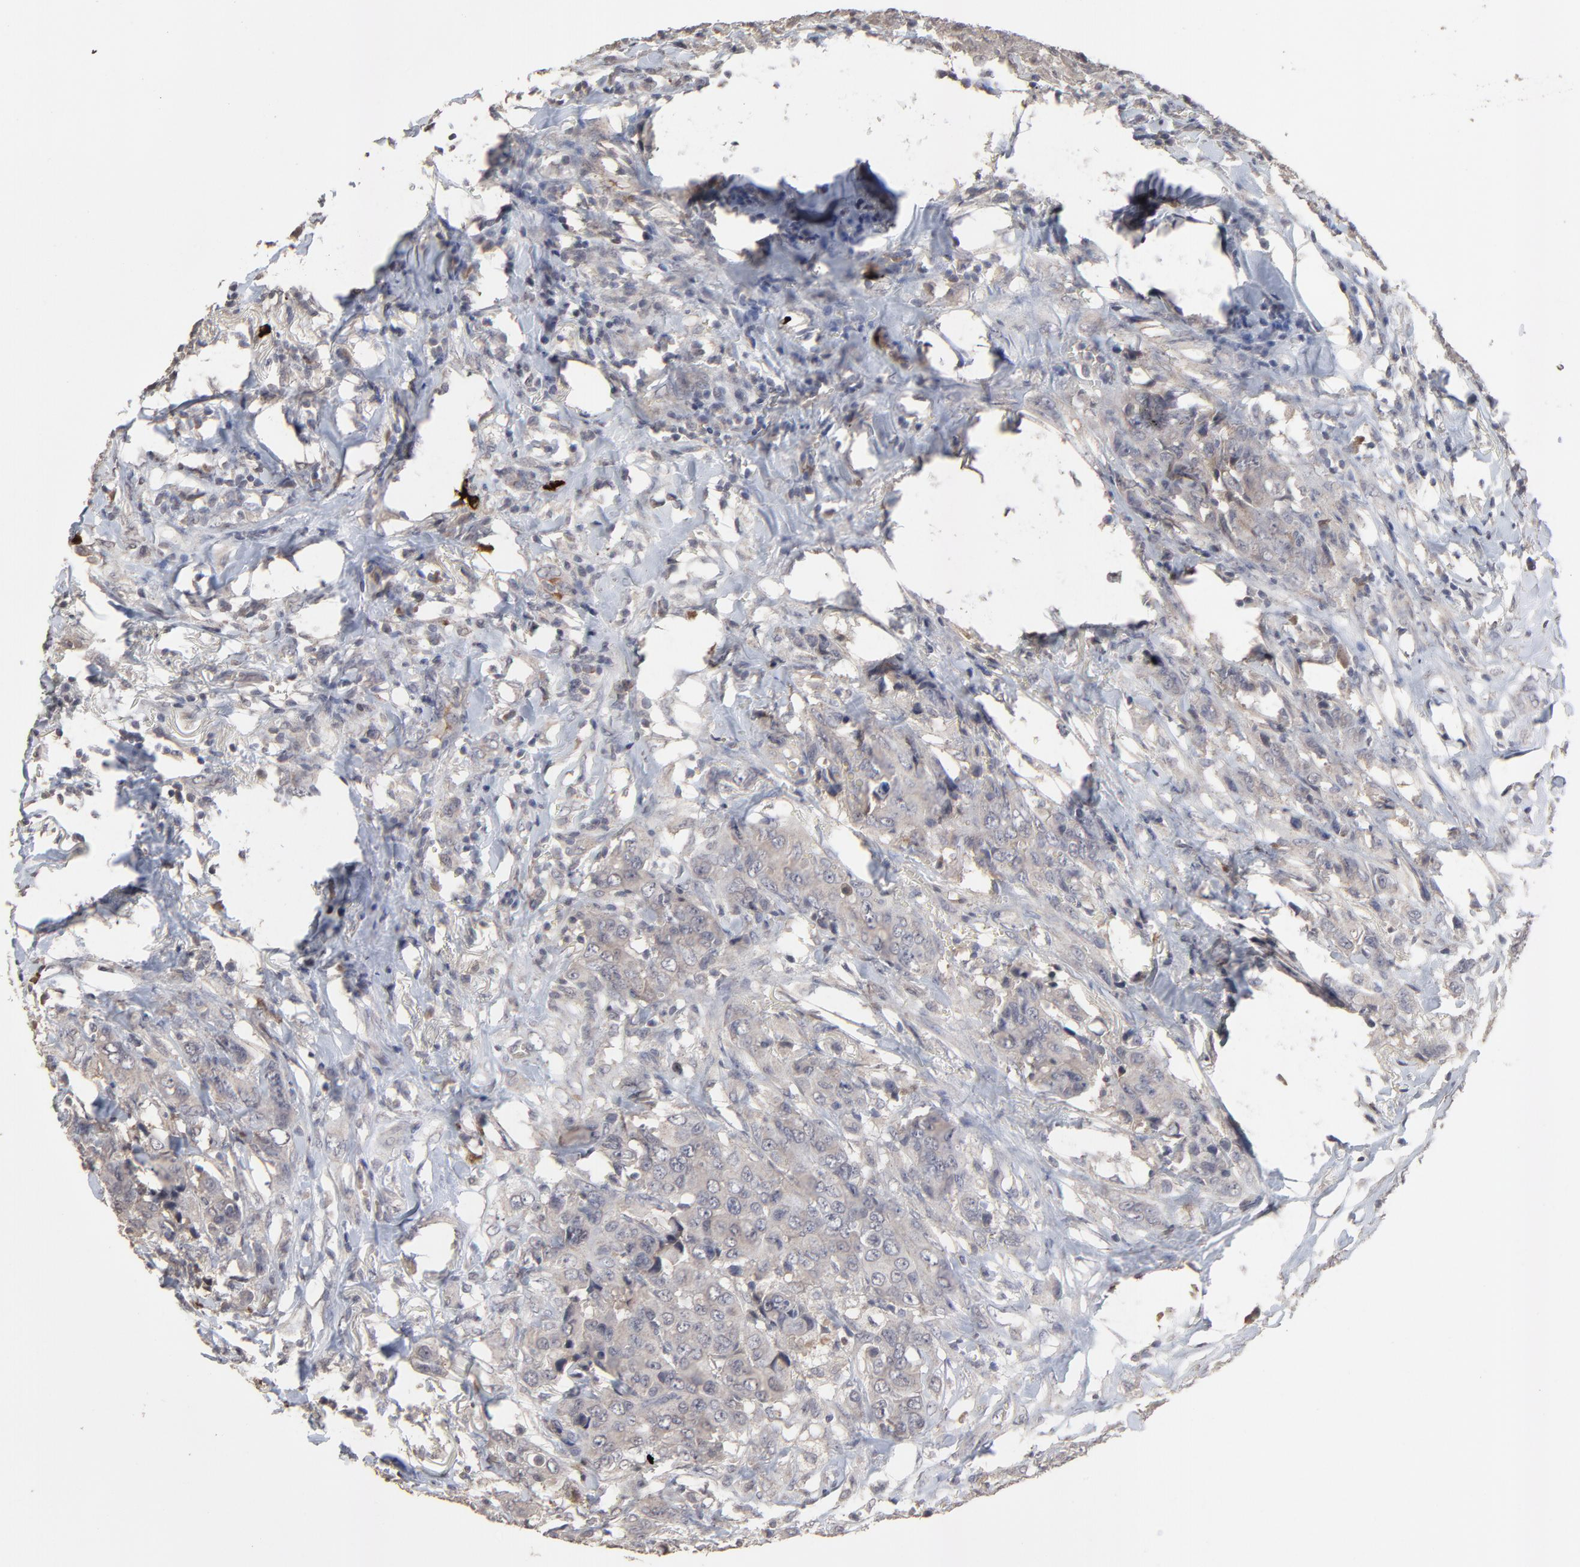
{"staining": {"intensity": "weak", "quantity": ">75%", "location": "cytoplasmic/membranous"}, "tissue": "breast cancer", "cell_type": "Tumor cells", "image_type": "cancer", "snomed": [{"axis": "morphology", "description": "Duct carcinoma"}, {"axis": "topography", "description": "Breast"}], "caption": "Protein expression analysis of intraductal carcinoma (breast) shows weak cytoplasmic/membranous expression in approximately >75% of tumor cells.", "gene": "VPREB3", "patient": {"sex": "female", "age": 54}}